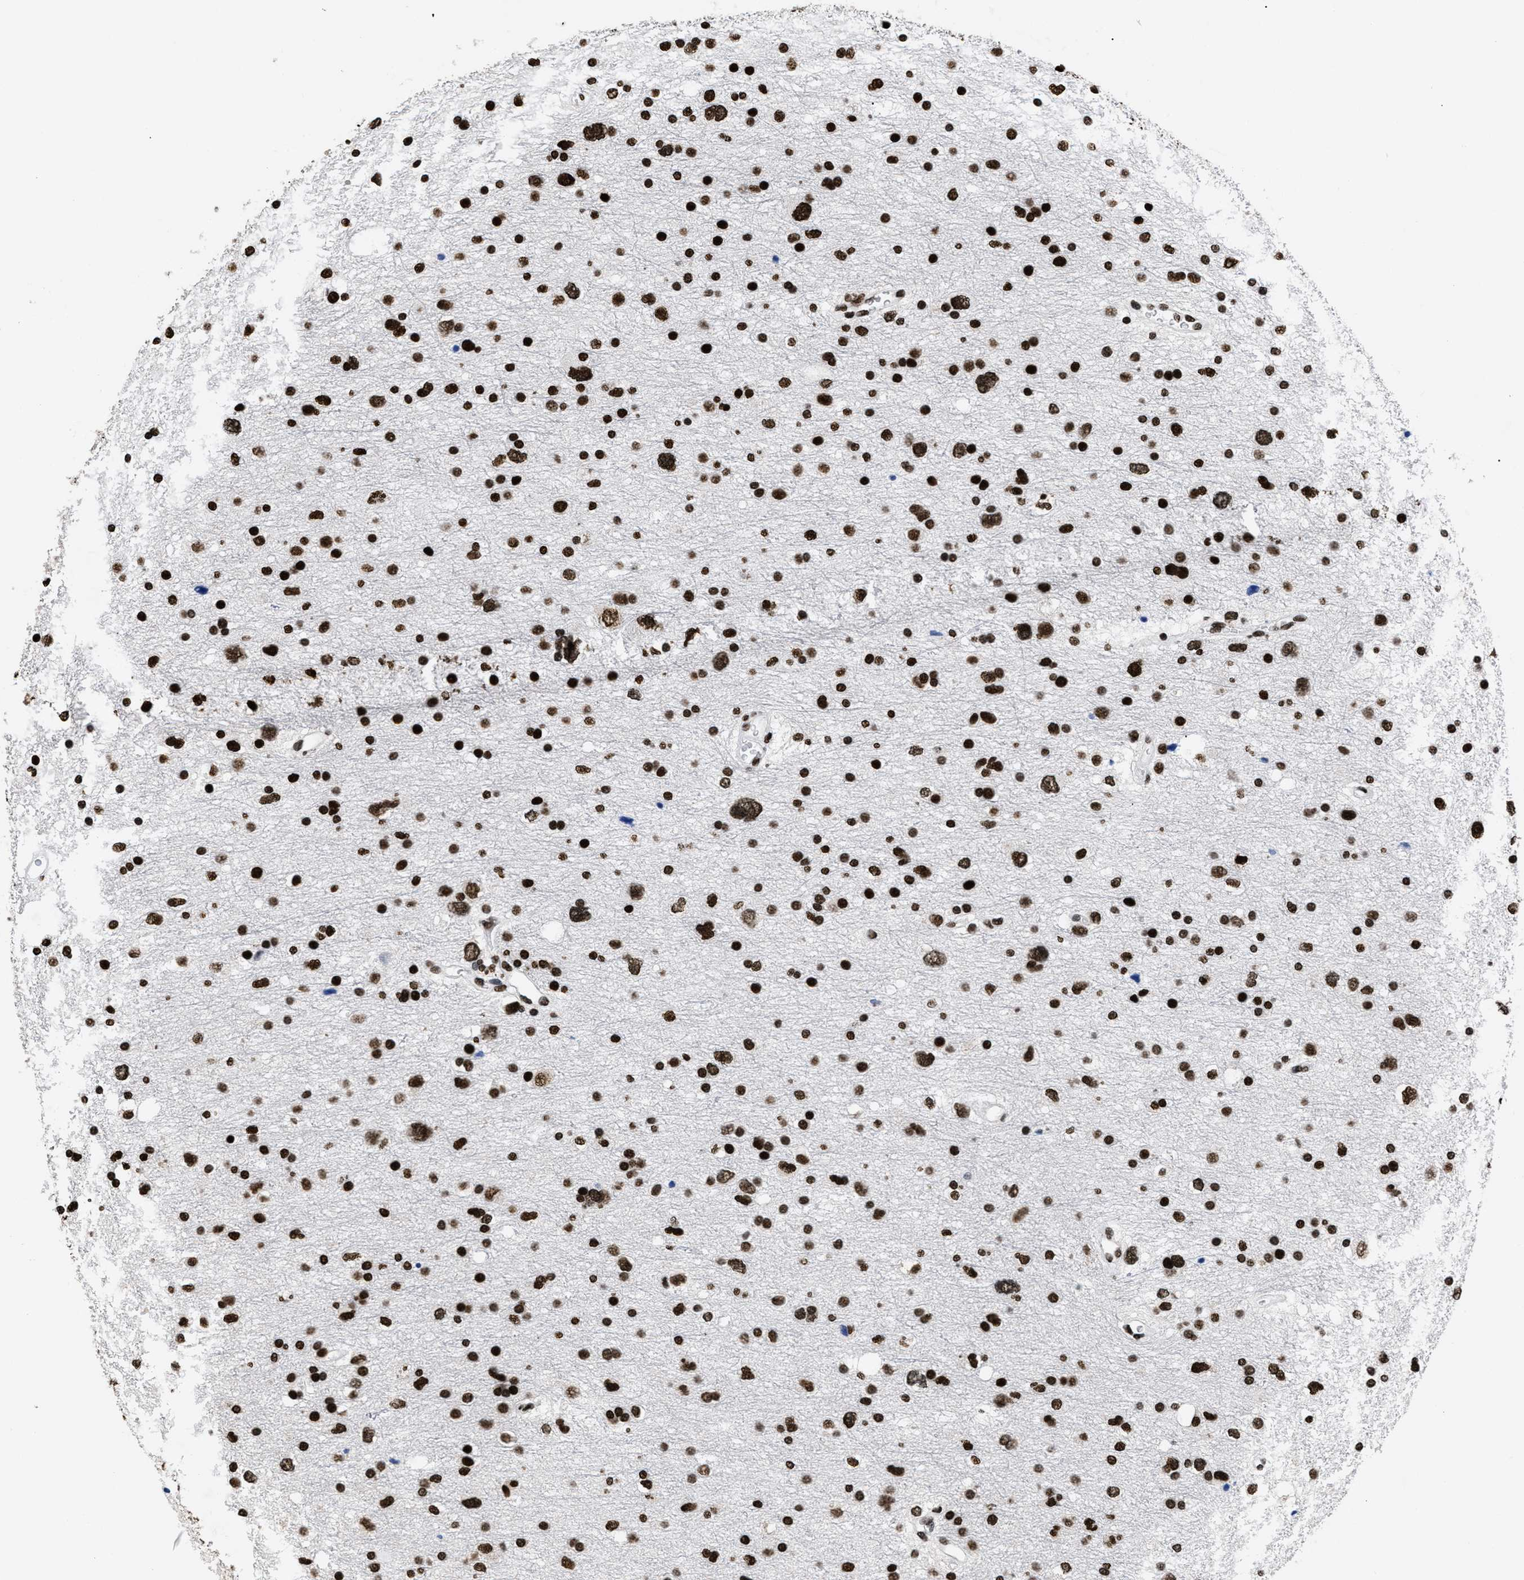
{"staining": {"intensity": "strong", "quantity": ">75%", "location": "nuclear"}, "tissue": "glioma", "cell_type": "Tumor cells", "image_type": "cancer", "snomed": [{"axis": "morphology", "description": "Glioma, malignant, Low grade"}, {"axis": "topography", "description": "Brain"}], "caption": "This photomicrograph demonstrates malignant glioma (low-grade) stained with IHC to label a protein in brown. The nuclear of tumor cells show strong positivity for the protein. Nuclei are counter-stained blue.", "gene": "CALHM3", "patient": {"sex": "female", "age": 37}}